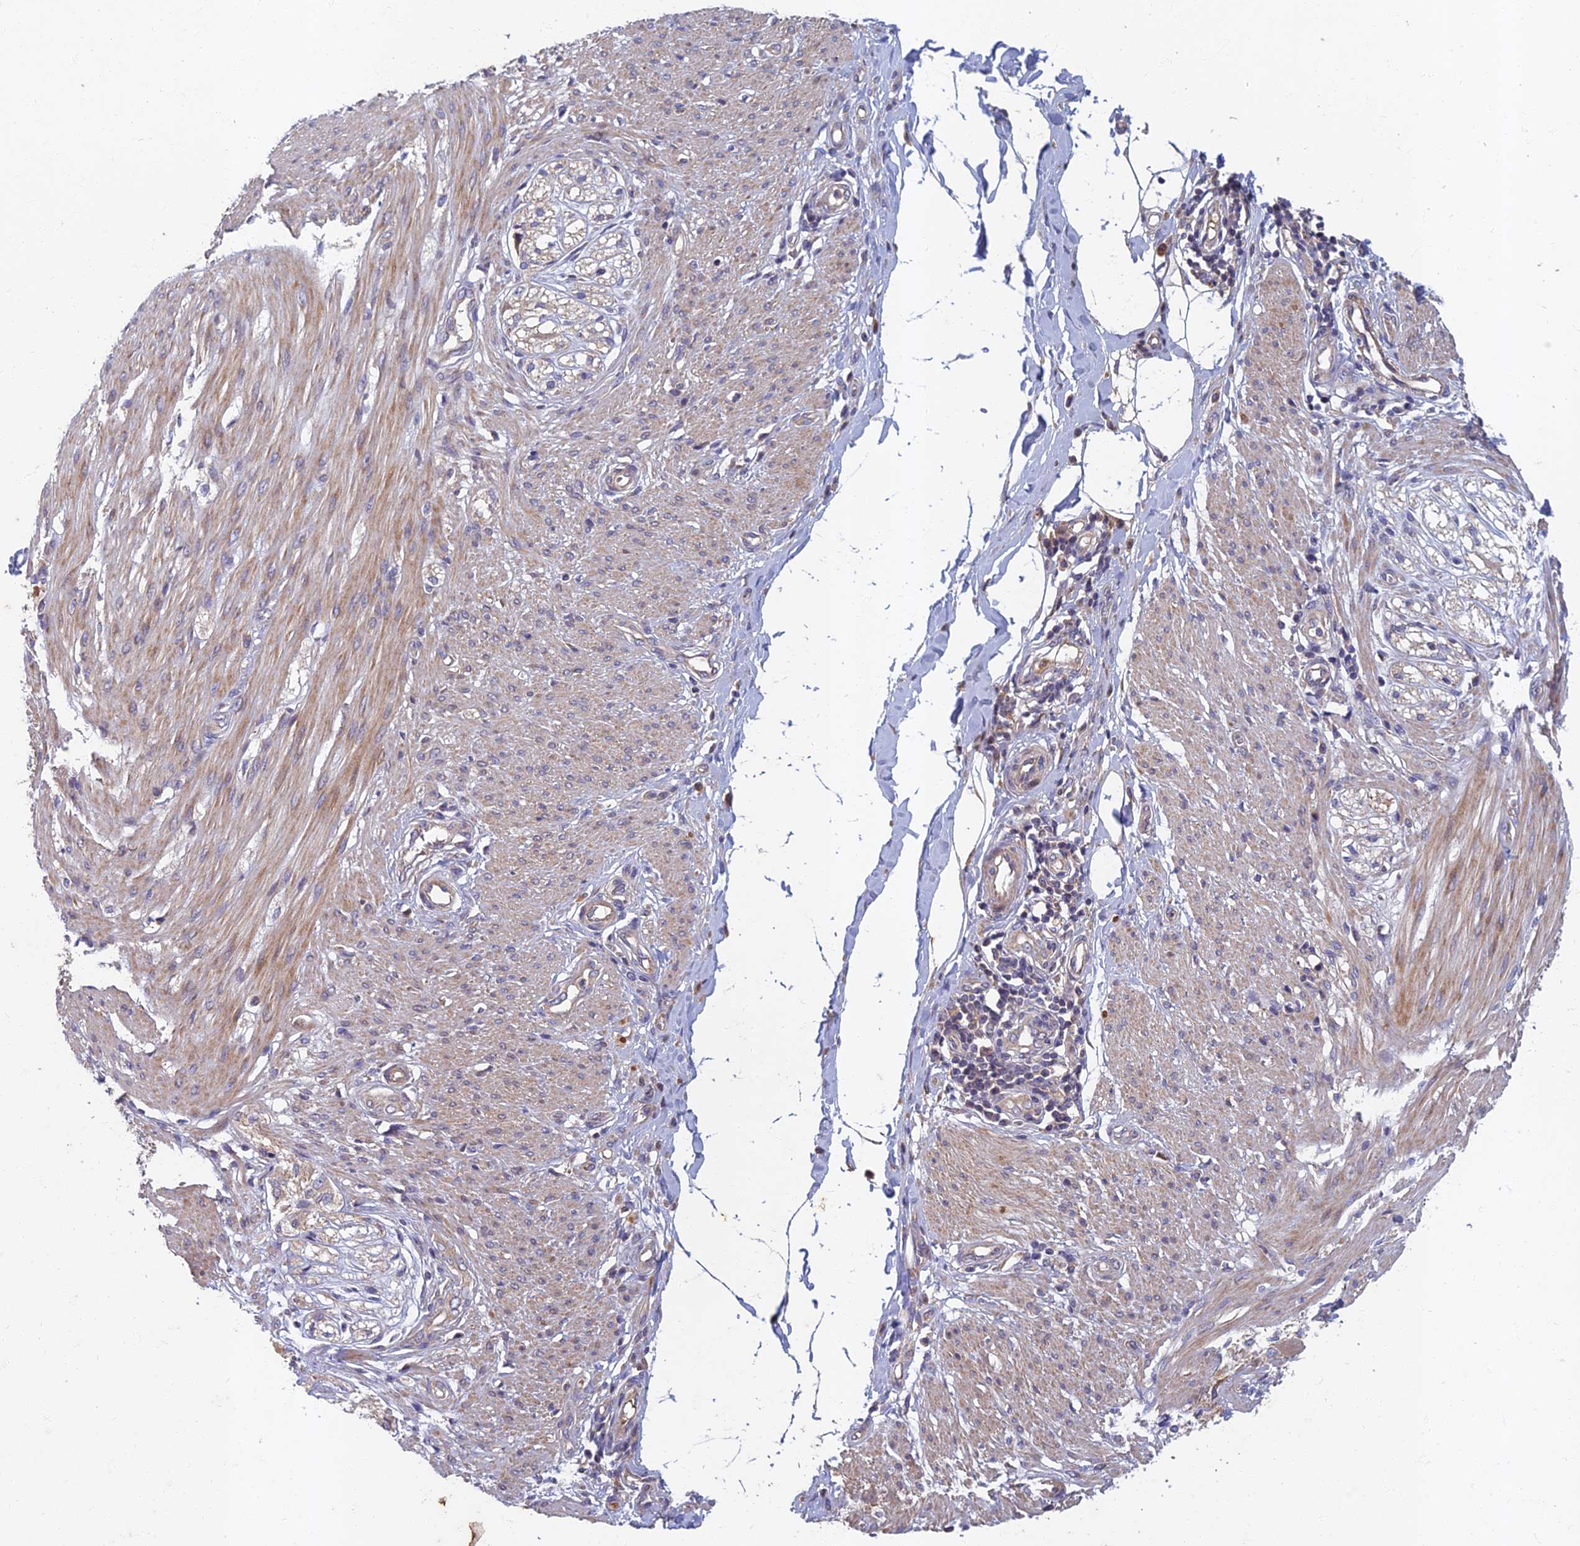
{"staining": {"intensity": "weak", "quantity": "25%-75%", "location": "cytoplasmic/membranous"}, "tissue": "smooth muscle", "cell_type": "Smooth muscle cells", "image_type": "normal", "snomed": [{"axis": "morphology", "description": "Normal tissue, NOS"}, {"axis": "morphology", "description": "Adenocarcinoma, NOS"}, {"axis": "topography", "description": "Colon"}, {"axis": "topography", "description": "Peripheral nerve tissue"}], "caption": "Smooth muscle stained with immunohistochemistry displays weak cytoplasmic/membranous positivity in approximately 25%-75% of smooth muscle cells.", "gene": "SOGA1", "patient": {"sex": "male", "age": 14}}